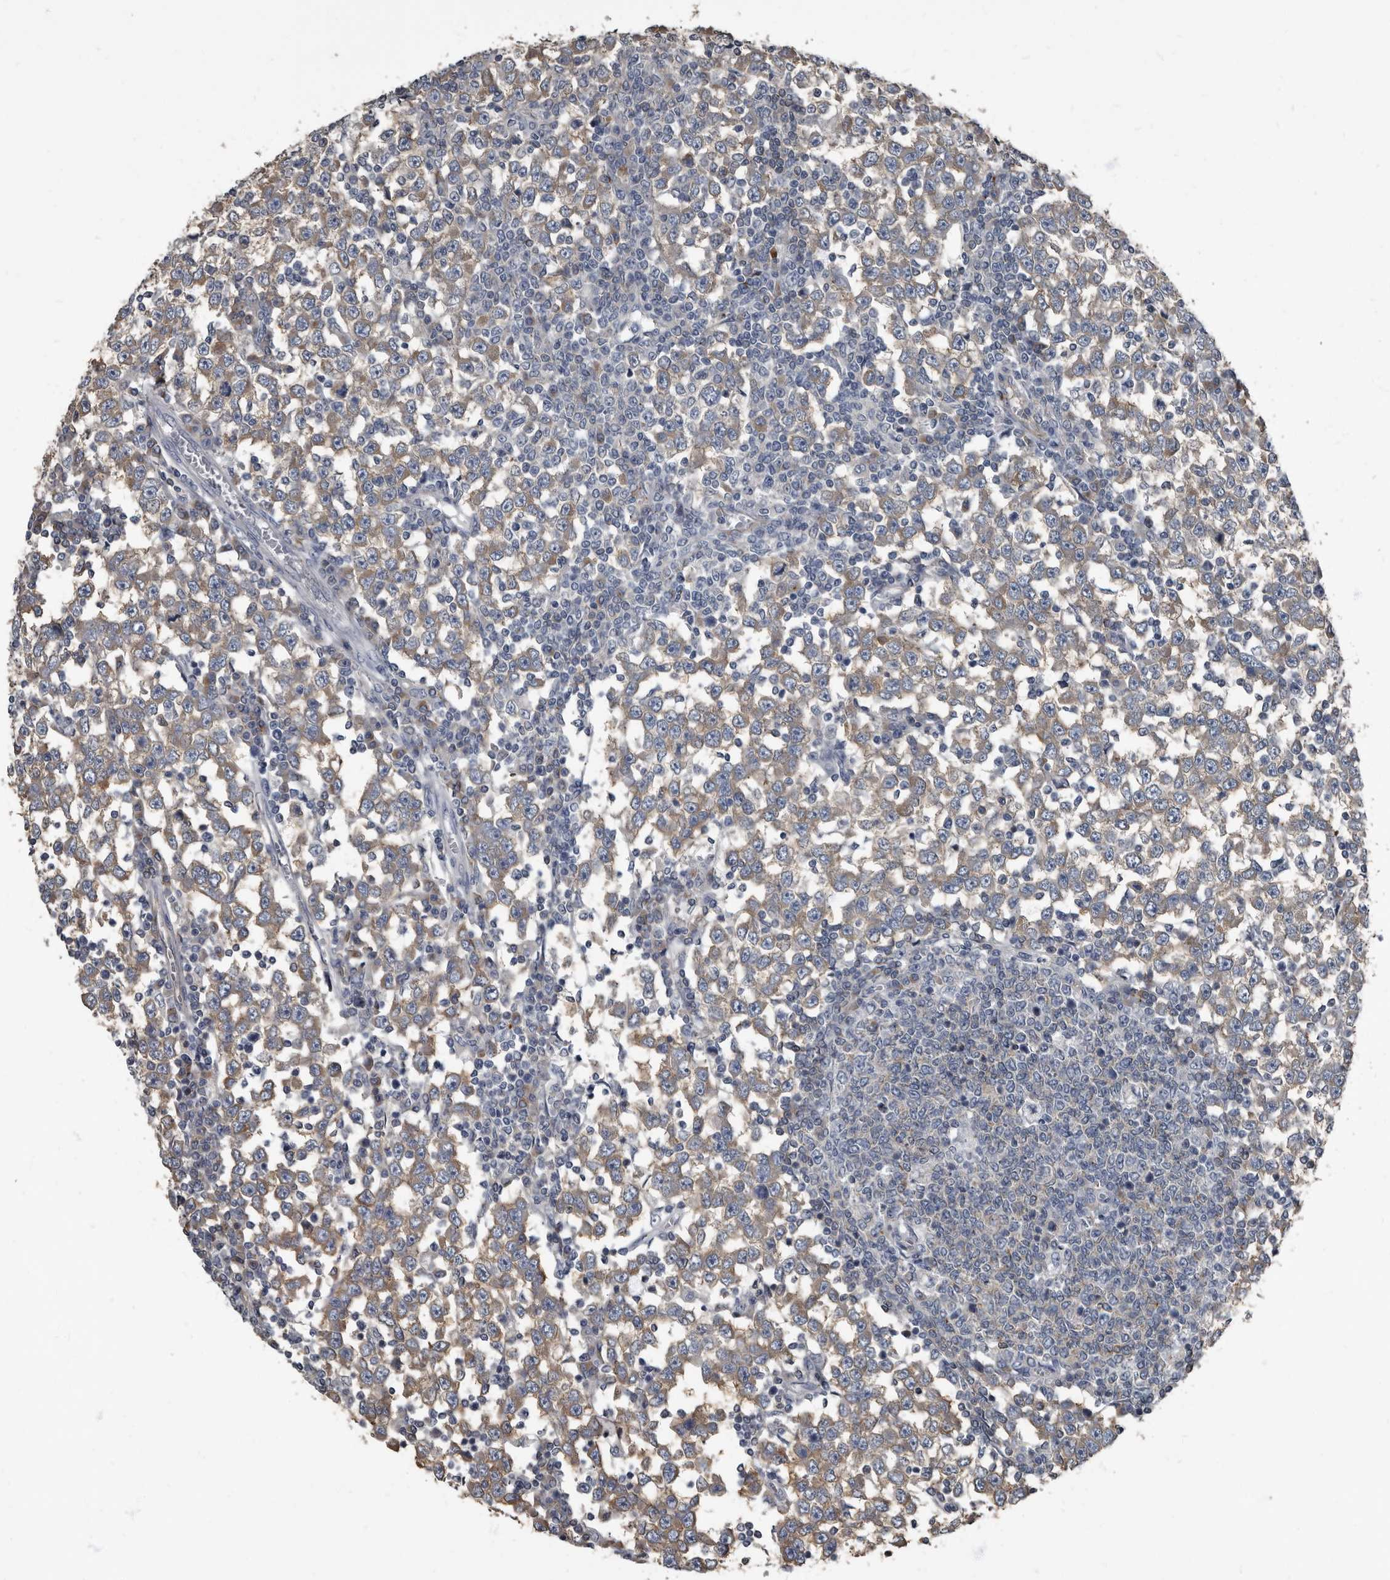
{"staining": {"intensity": "moderate", "quantity": ">75%", "location": "cytoplasmic/membranous"}, "tissue": "testis cancer", "cell_type": "Tumor cells", "image_type": "cancer", "snomed": [{"axis": "morphology", "description": "Seminoma, NOS"}, {"axis": "topography", "description": "Testis"}], "caption": "Protein expression analysis of human testis cancer reveals moderate cytoplasmic/membranous staining in approximately >75% of tumor cells.", "gene": "TPD52L1", "patient": {"sex": "male", "age": 65}}